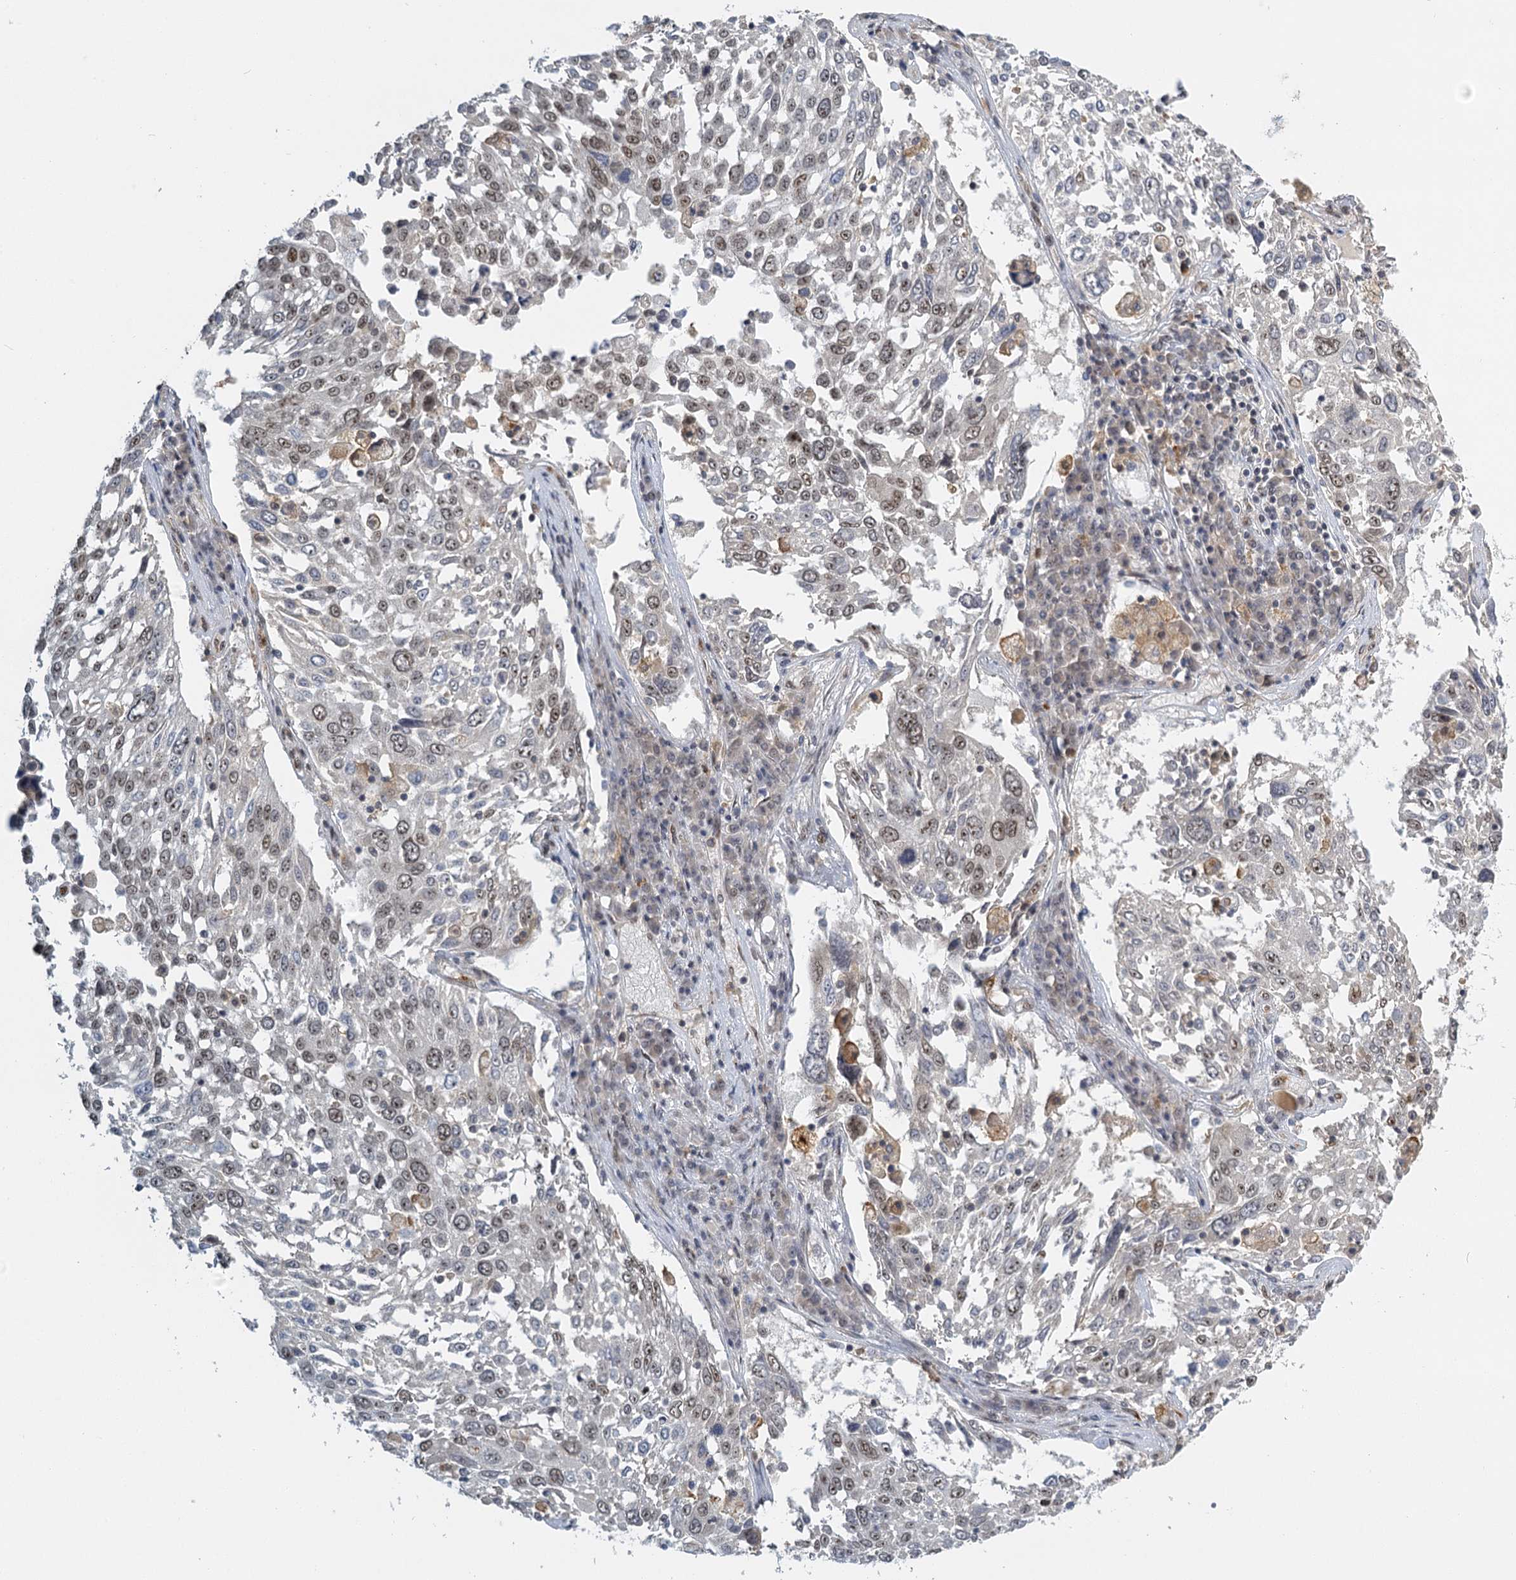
{"staining": {"intensity": "weak", "quantity": "25%-75%", "location": "nuclear"}, "tissue": "lung cancer", "cell_type": "Tumor cells", "image_type": "cancer", "snomed": [{"axis": "morphology", "description": "Squamous cell carcinoma, NOS"}, {"axis": "topography", "description": "Lung"}], "caption": "This image demonstrates immunohistochemistry (IHC) staining of human squamous cell carcinoma (lung), with low weak nuclear positivity in about 25%-75% of tumor cells.", "gene": "TREX1", "patient": {"sex": "male", "age": 65}}